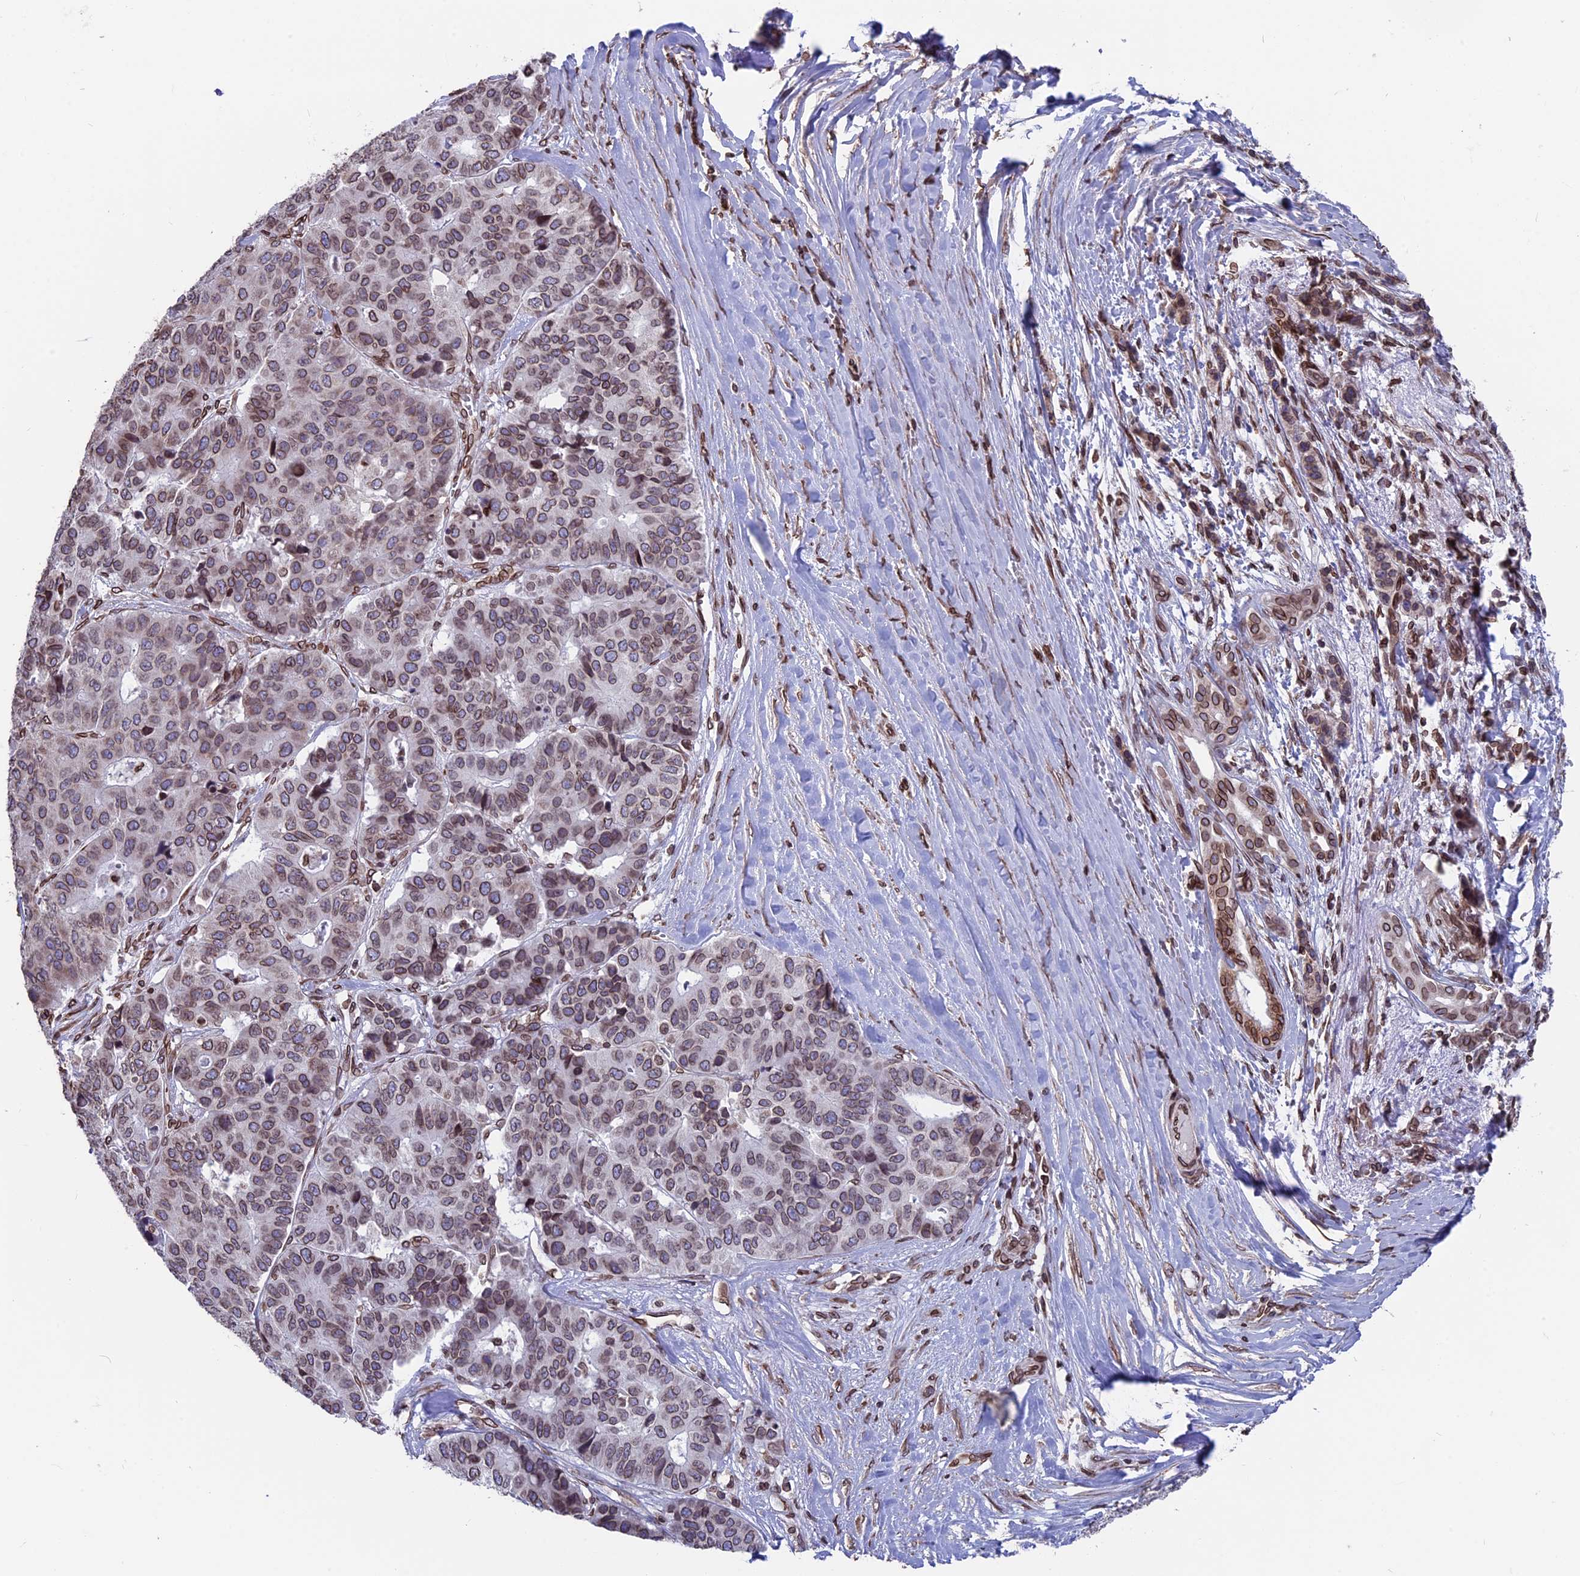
{"staining": {"intensity": "moderate", "quantity": ">75%", "location": "cytoplasmic/membranous,nuclear"}, "tissue": "pancreatic cancer", "cell_type": "Tumor cells", "image_type": "cancer", "snomed": [{"axis": "morphology", "description": "Adenocarcinoma, NOS"}, {"axis": "topography", "description": "Pancreas"}], "caption": "Immunohistochemistry micrograph of human adenocarcinoma (pancreatic) stained for a protein (brown), which displays medium levels of moderate cytoplasmic/membranous and nuclear positivity in about >75% of tumor cells.", "gene": "PTCHD4", "patient": {"sex": "male", "age": 50}}